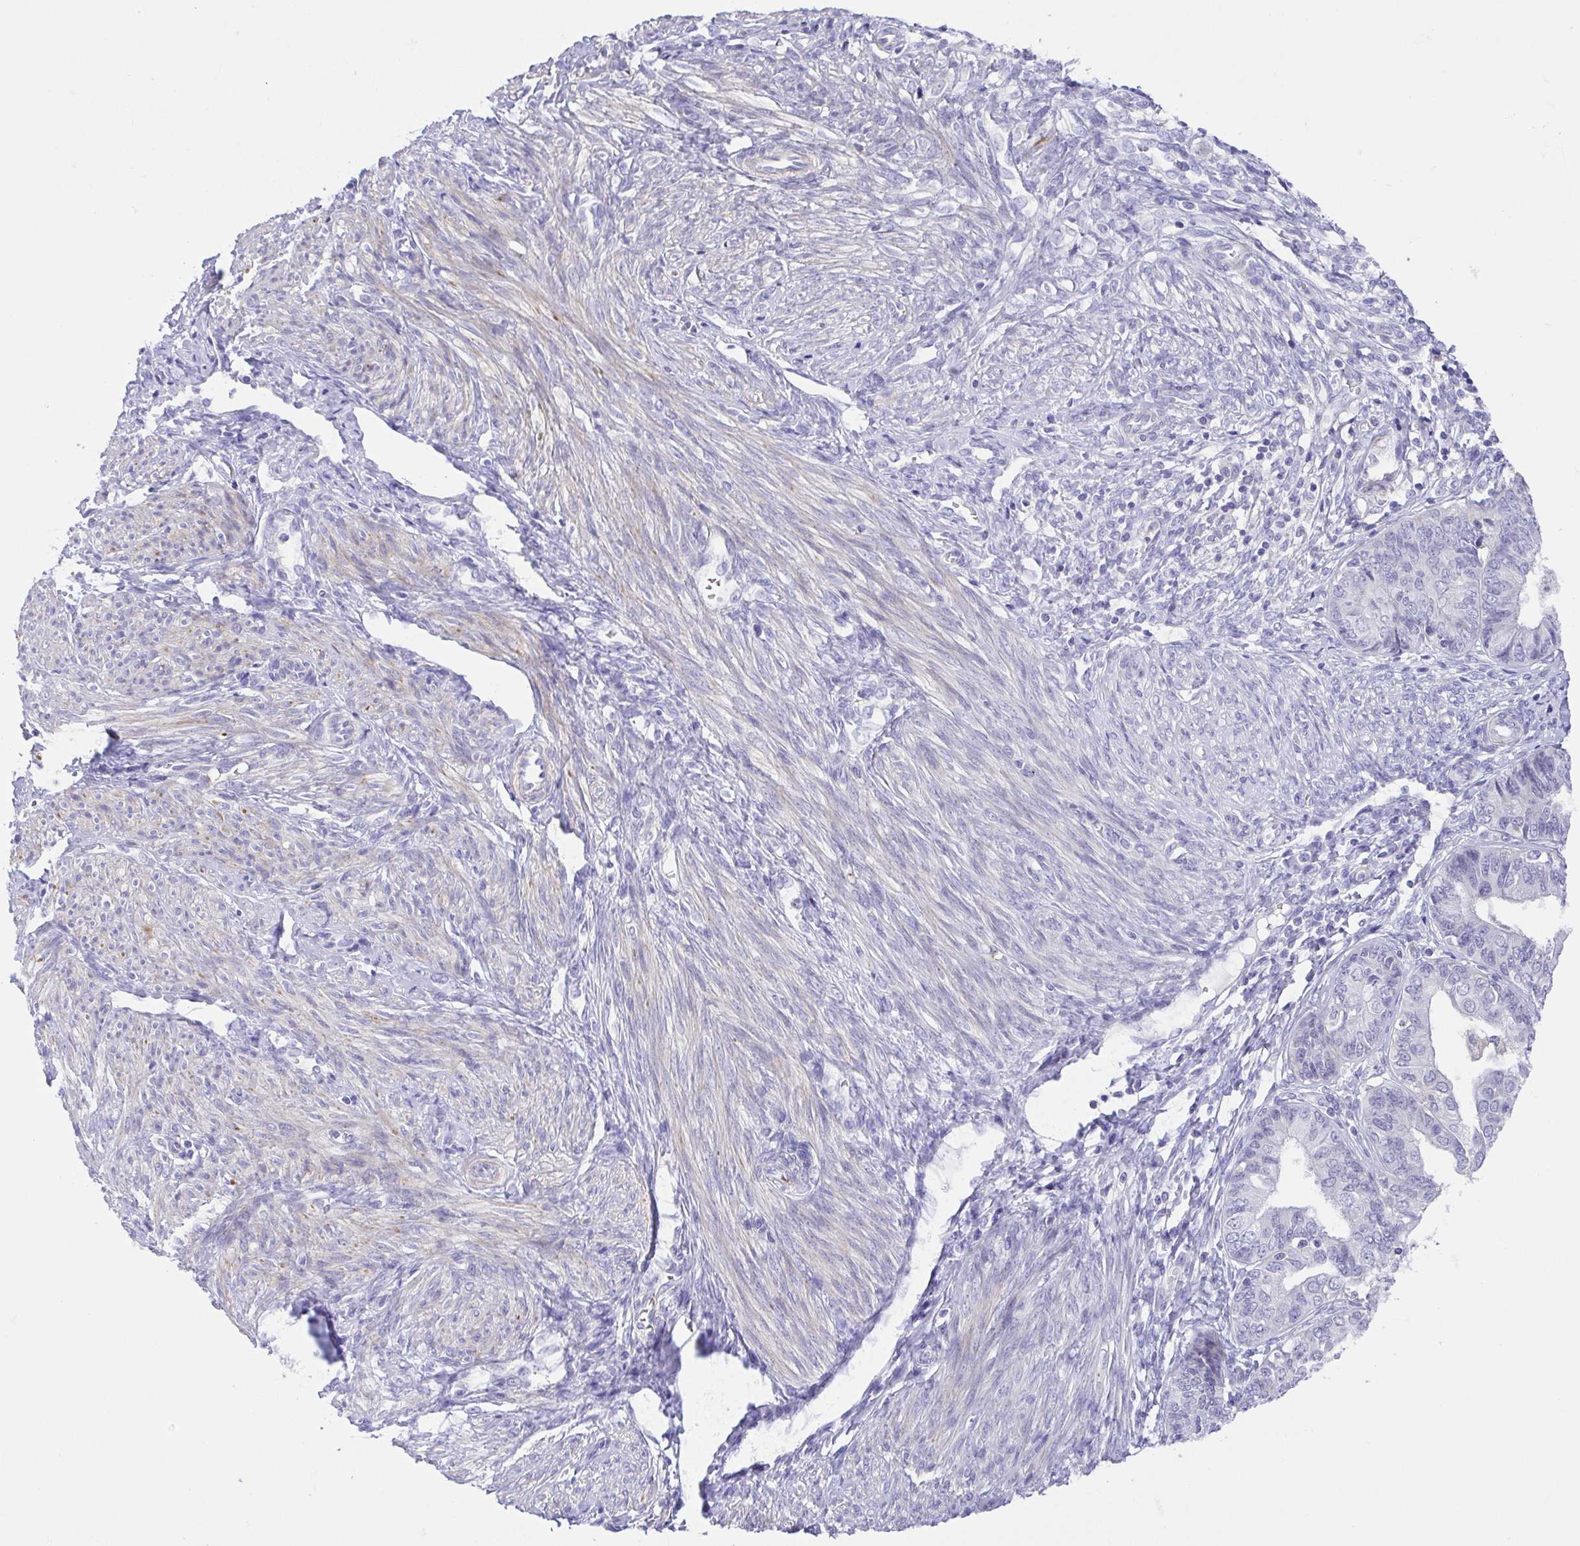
{"staining": {"intensity": "negative", "quantity": "none", "location": "none"}, "tissue": "endometrial cancer", "cell_type": "Tumor cells", "image_type": "cancer", "snomed": [{"axis": "morphology", "description": "Adenocarcinoma, NOS"}, {"axis": "topography", "description": "Endometrium"}], "caption": "An immunohistochemistry (IHC) histopathology image of endometrial cancer is shown. There is no staining in tumor cells of endometrial cancer.", "gene": "PRR14L", "patient": {"sex": "female", "age": 68}}